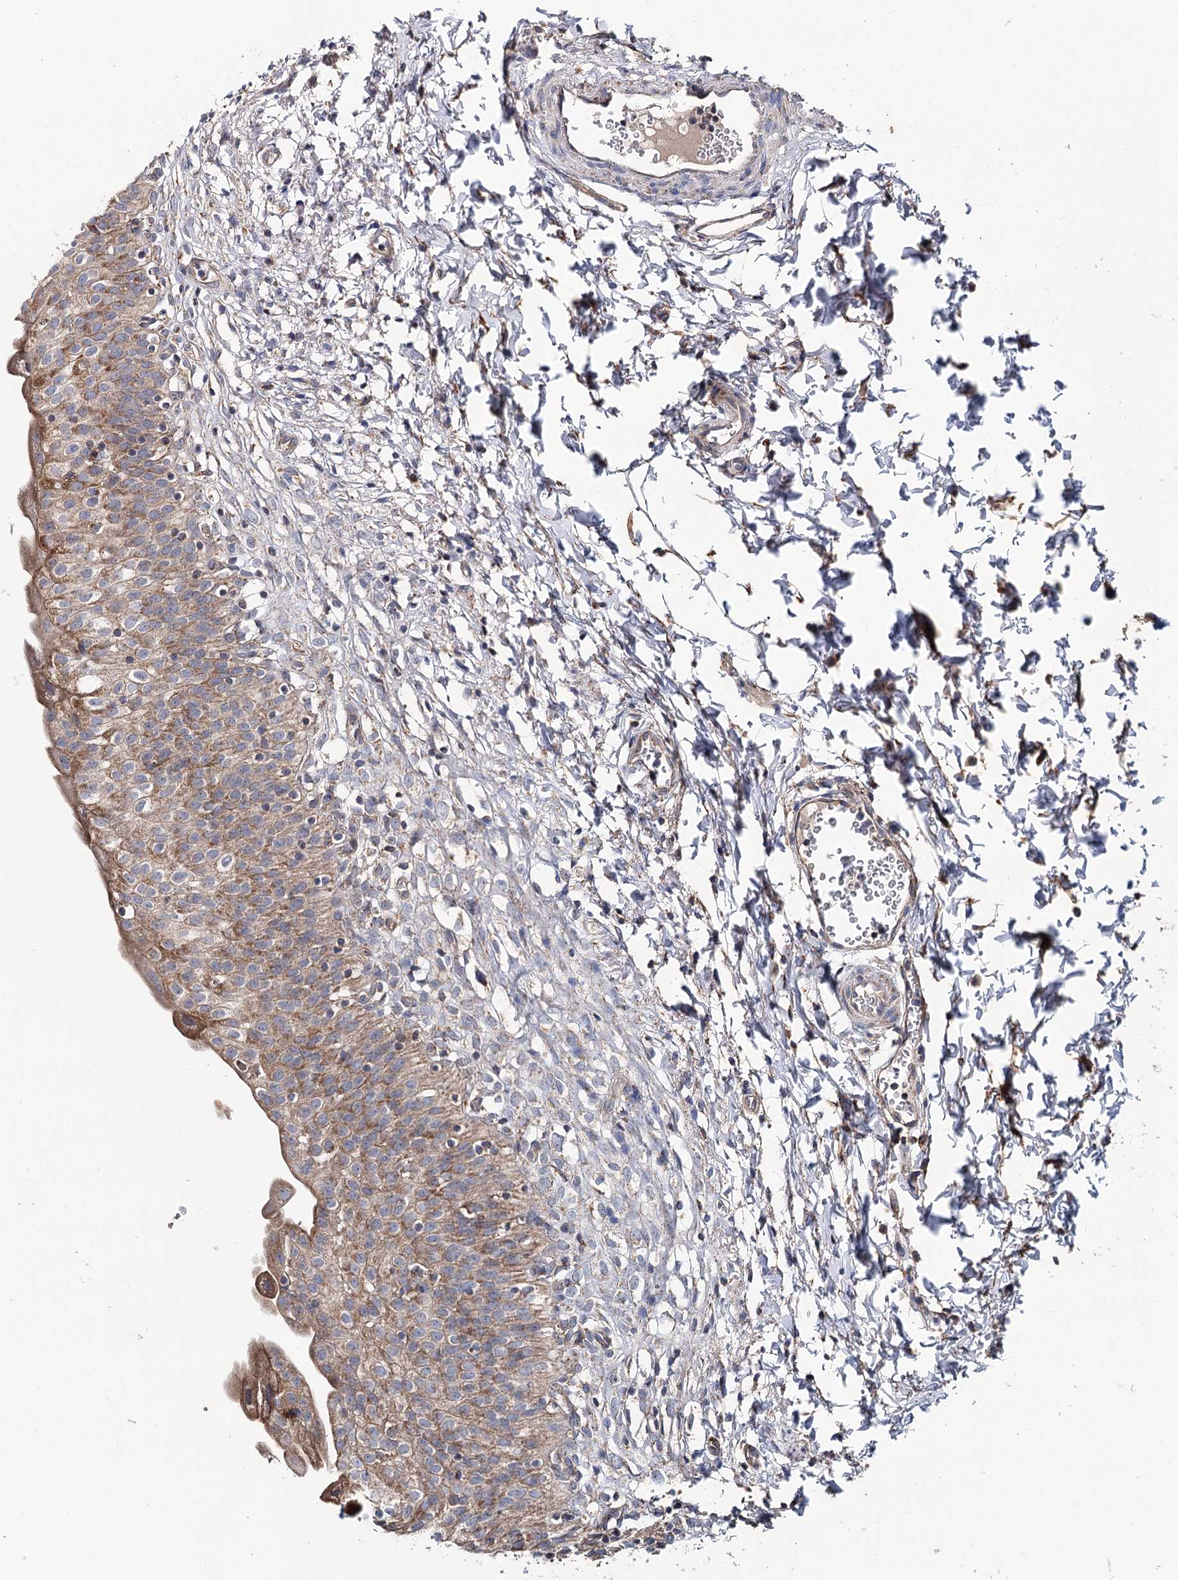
{"staining": {"intensity": "moderate", "quantity": ">75%", "location": "cytoplasmic/membranous"}, "tissue": "urinary bladder", "cell_type": "Urothelial cells", "image_type": "normal", "snomed": [{"axis": "morphology", "description": "Normal tissue, NOS"}, {"axis": "topography", "description": "Urinary bladder"}], "caption": "A histopathology image of human urinary bladder stained for a protein reveals moderate cytoplasmic/membranous brown staining in urothelial cells. The protein of interest is stained brown, and the nuclei are stained in blue (DAB (3,3'-diaminobenzidine) IHC with brightfield microscopy, high magnification).", "gene": "MSANTD2", "patient": {"sex": "male", "age": 55}}